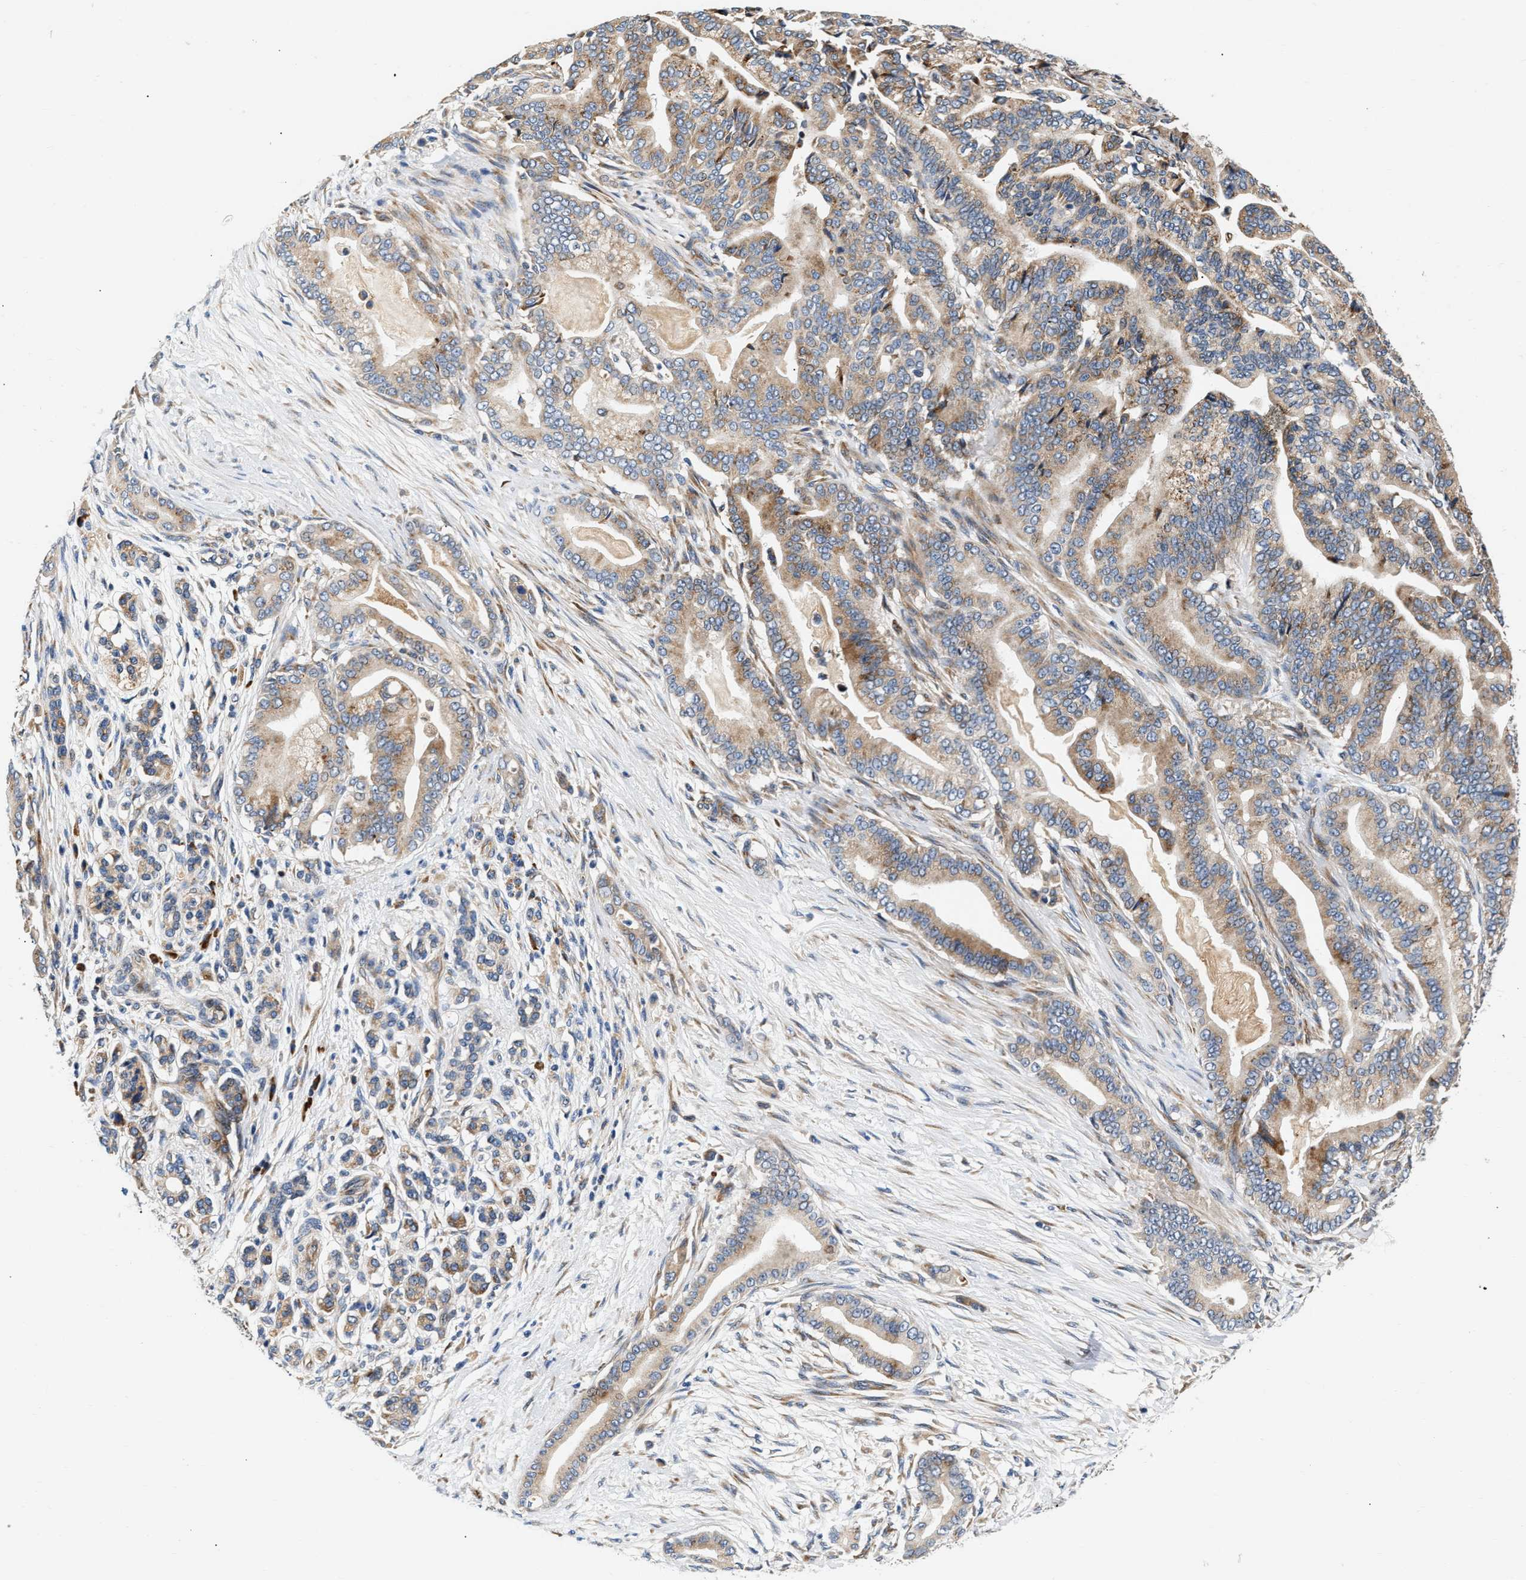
{"staining": {"intensity": "moderate", "quantity": ">75%", "location": "cytoplasmic/membranous"}, "tissue": "pancreatic cancer", "cell_type": "Tumor cells", "image_type": "cancer", "snomed": [{"axis": "morphology", "description": "Normal tissue, NOS"}, {"axis": "morphology", "description": "Adenocarcinoma, NOS"}, {"axis": "topography", "description": "Pancreas"}], "caption": "Tumor cells display medium levels of moderate cytoplasmic/membranous positivity in about >75% of cells in adenocarcinoma (pancreatic).", "gene": "IFT74", "patient": {"sex": "male", "age": 63}}